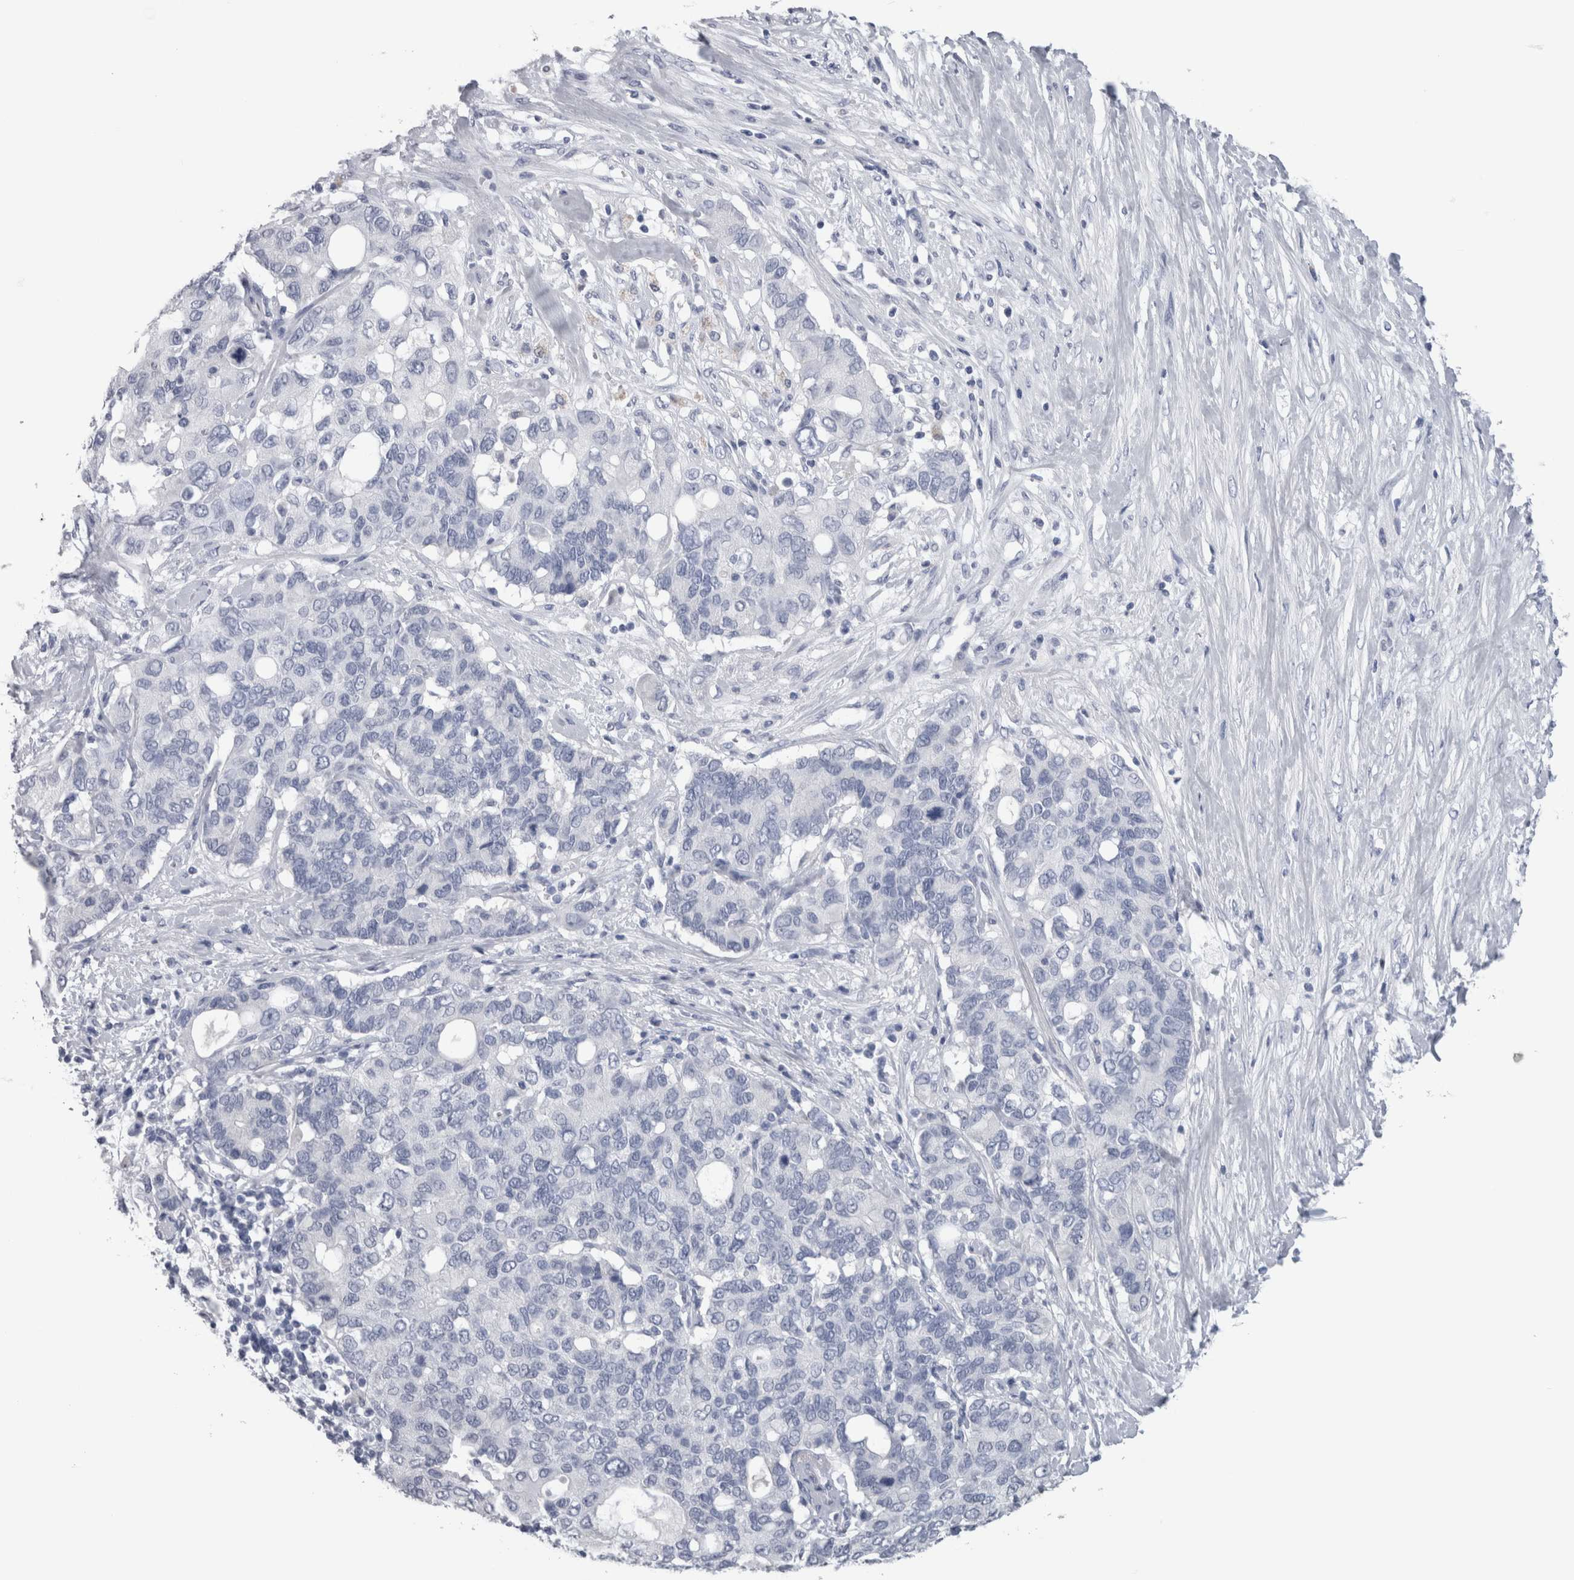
{"staining": {"intensity": "negative", "quantity": "none", "location": "none"}, "tissue": "pancreatic cancer", "cell_type": "Tumor cells", "image_type": "cancer", "snomed": [{"axis": "morphology", "description": "Adenocarcinoma, NOS"}, {"axis": "topography", "description": "Pancreas"}], "caption": "Tumor cells are negative for brown protein staining in pancreatic cancer (adenocarcinoma).", "gene": "CA8", "patient": {"sex": "female", "age": 56}}